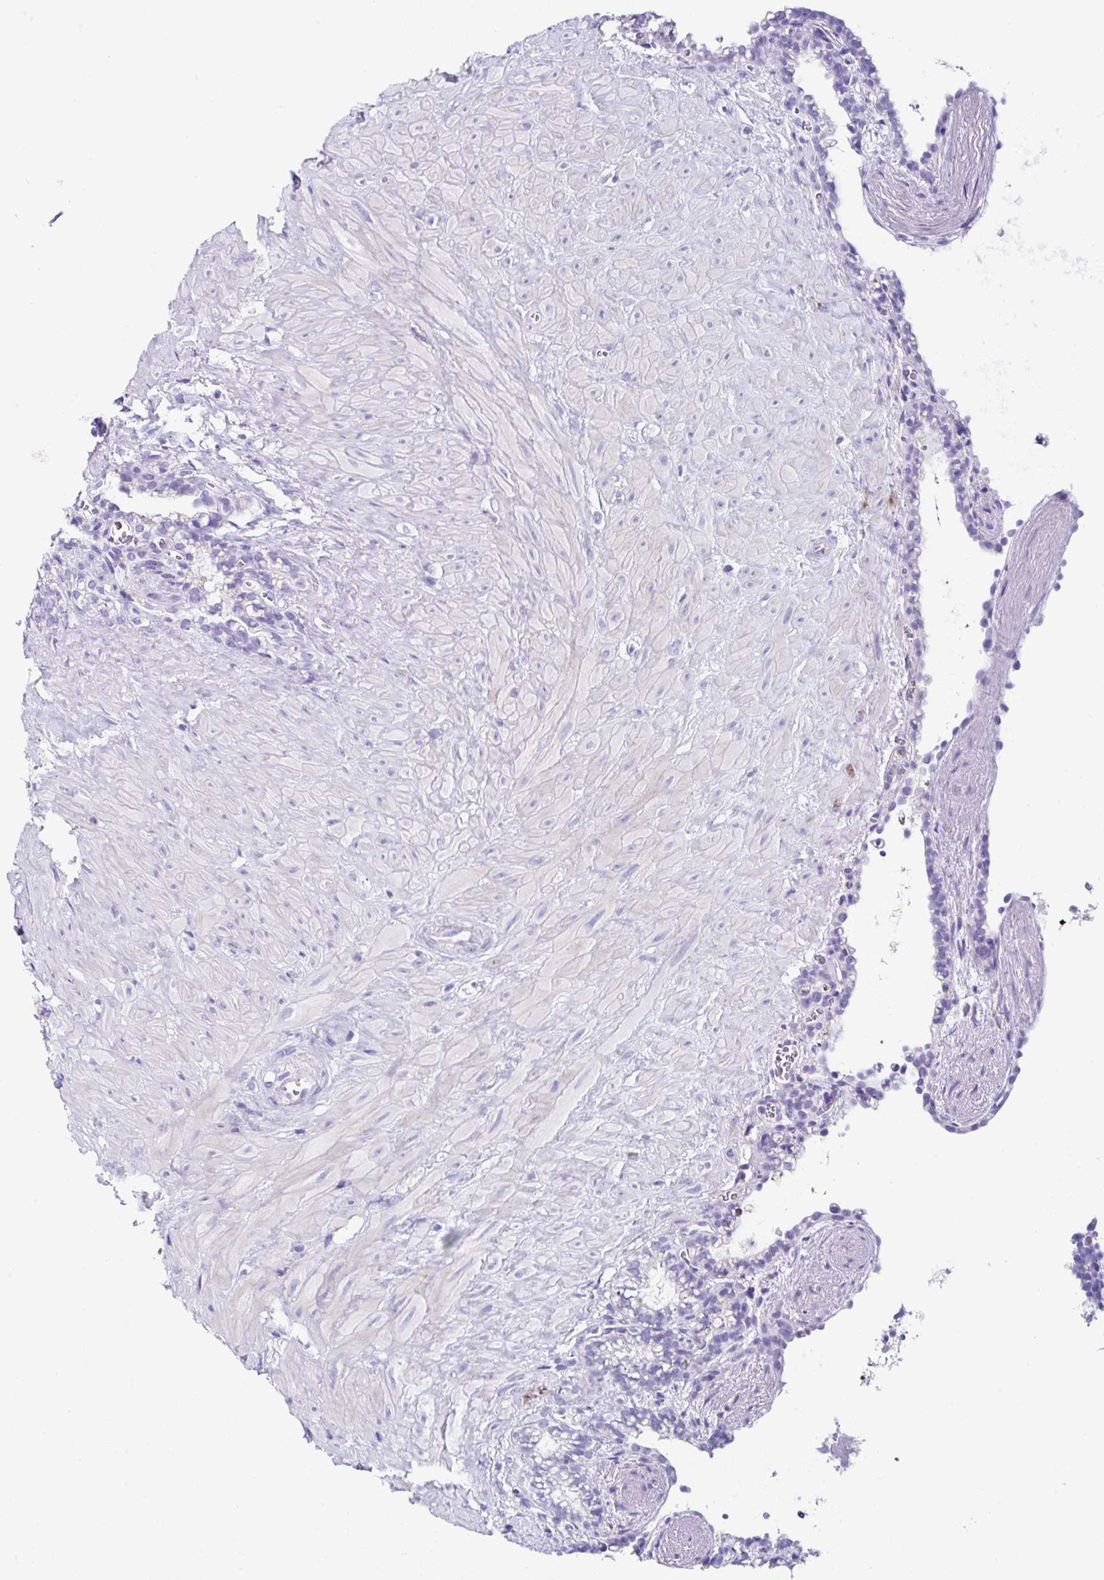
{"staining": {"intensity": "negative", "quantity": "none", "location": "none"}, "tissue": "seminal vesicle", "cell_type": "Glandular cells", "image_type": "normal", "snomed": [{"axis": "morphology", "description": "Normal tissue, NOS"}, {"axis": "topography", "description": "Seminal veicle"}], "caption": "High magnification brightfield microscopy of unremarkable seminal vesicle stained with DAB (brown) and counterstained with hematoxylin (blue): glandular cells show no significant positivity.", "gene": "UGT3A1", "patient": {"sex": "male", "age": 76}}